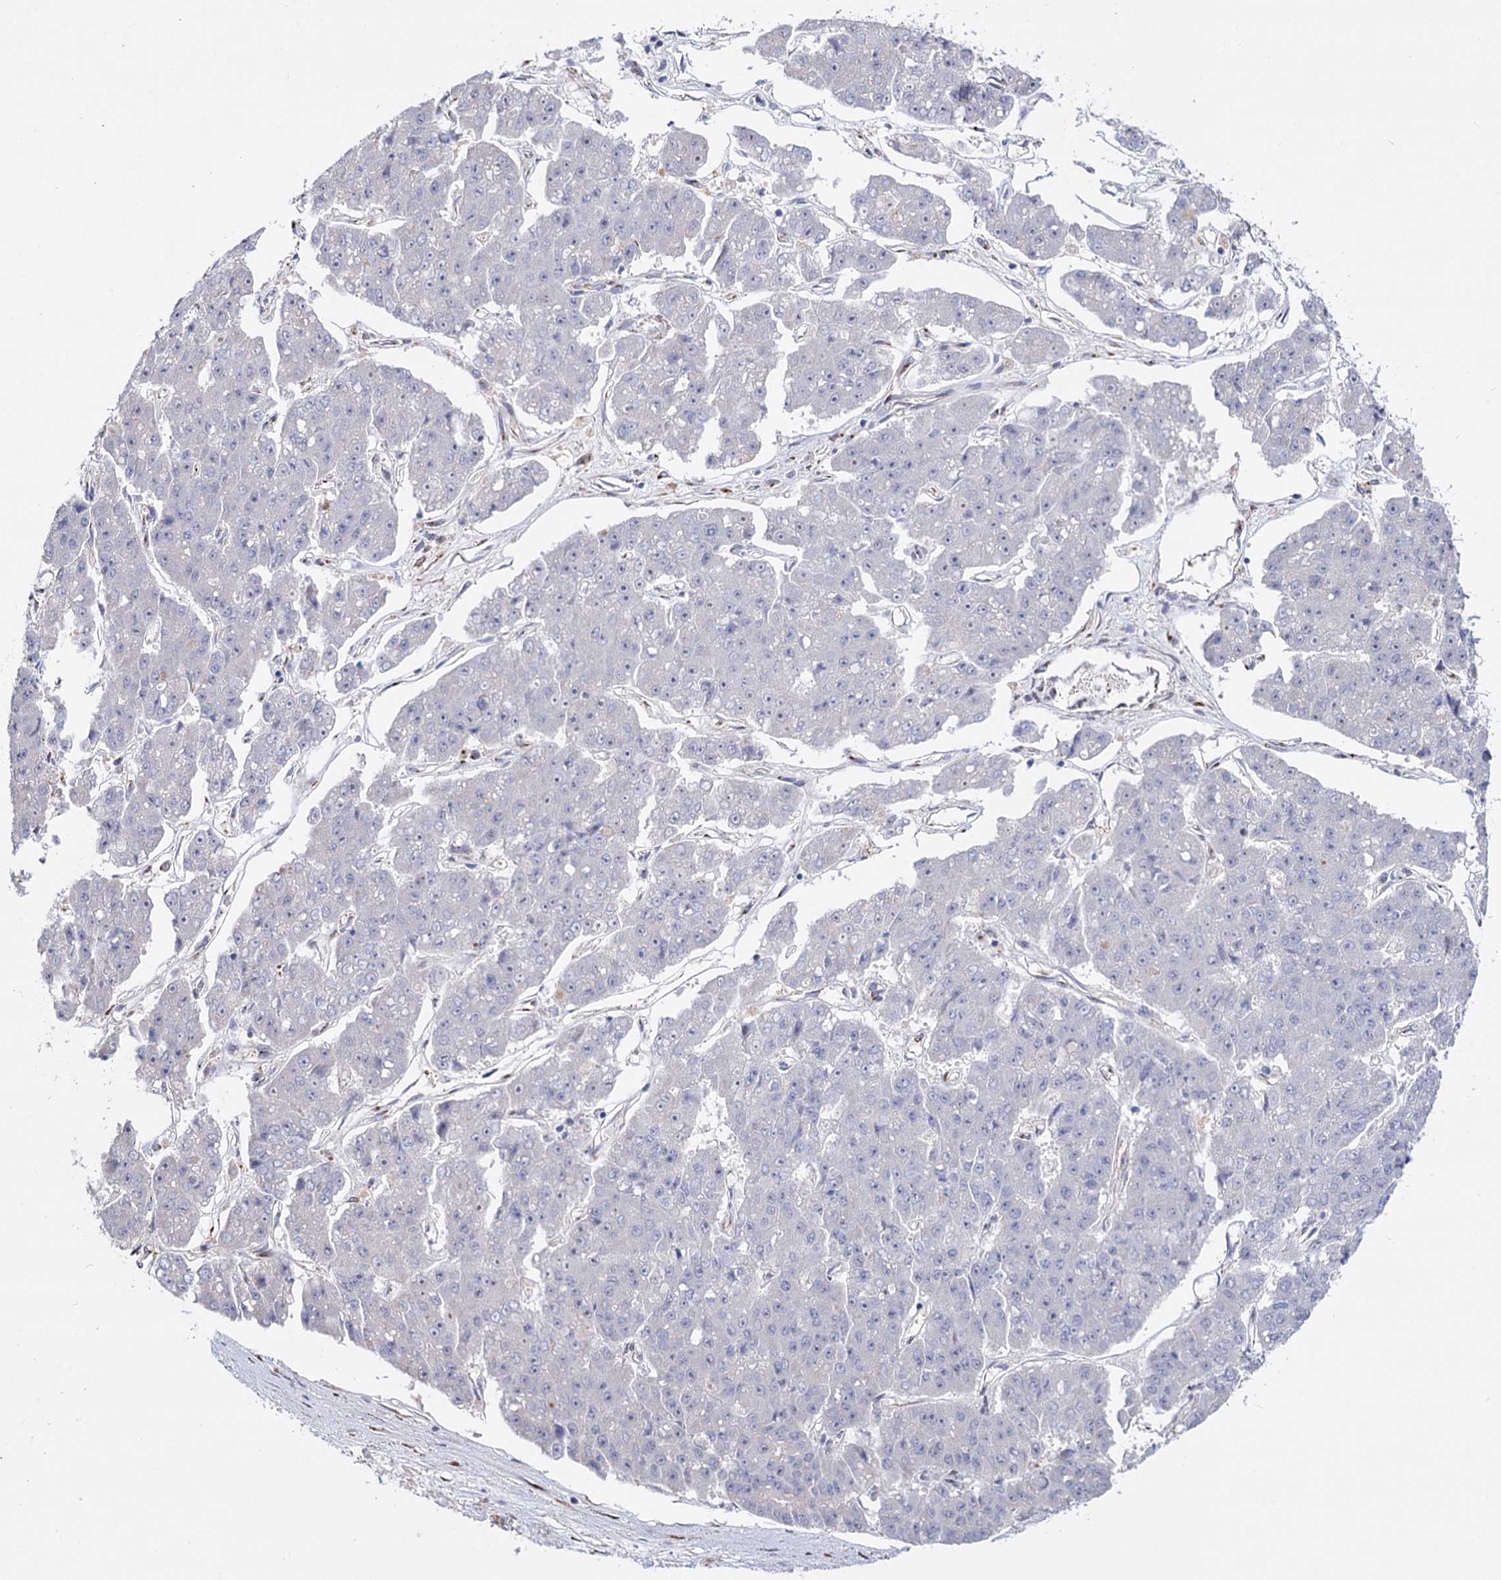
{"staining": {"intensity": "negative", "quantity": "none", "location": "none"}, "tissue": "pancreatic cancer", "cell_type": "Tumor cells", "image_type": "cancer", "snomed": [{"axis": "morphology", "description": "Adenocarcinoma, NOS"}, {"axis": "topography", "description": "Pancreas"}], "caption": "Tumor cells show no significant staining in adenocarcinoma (pancreatic).", "gene": "C11orf96", "patient": {"sex": "male", "age": 50}}